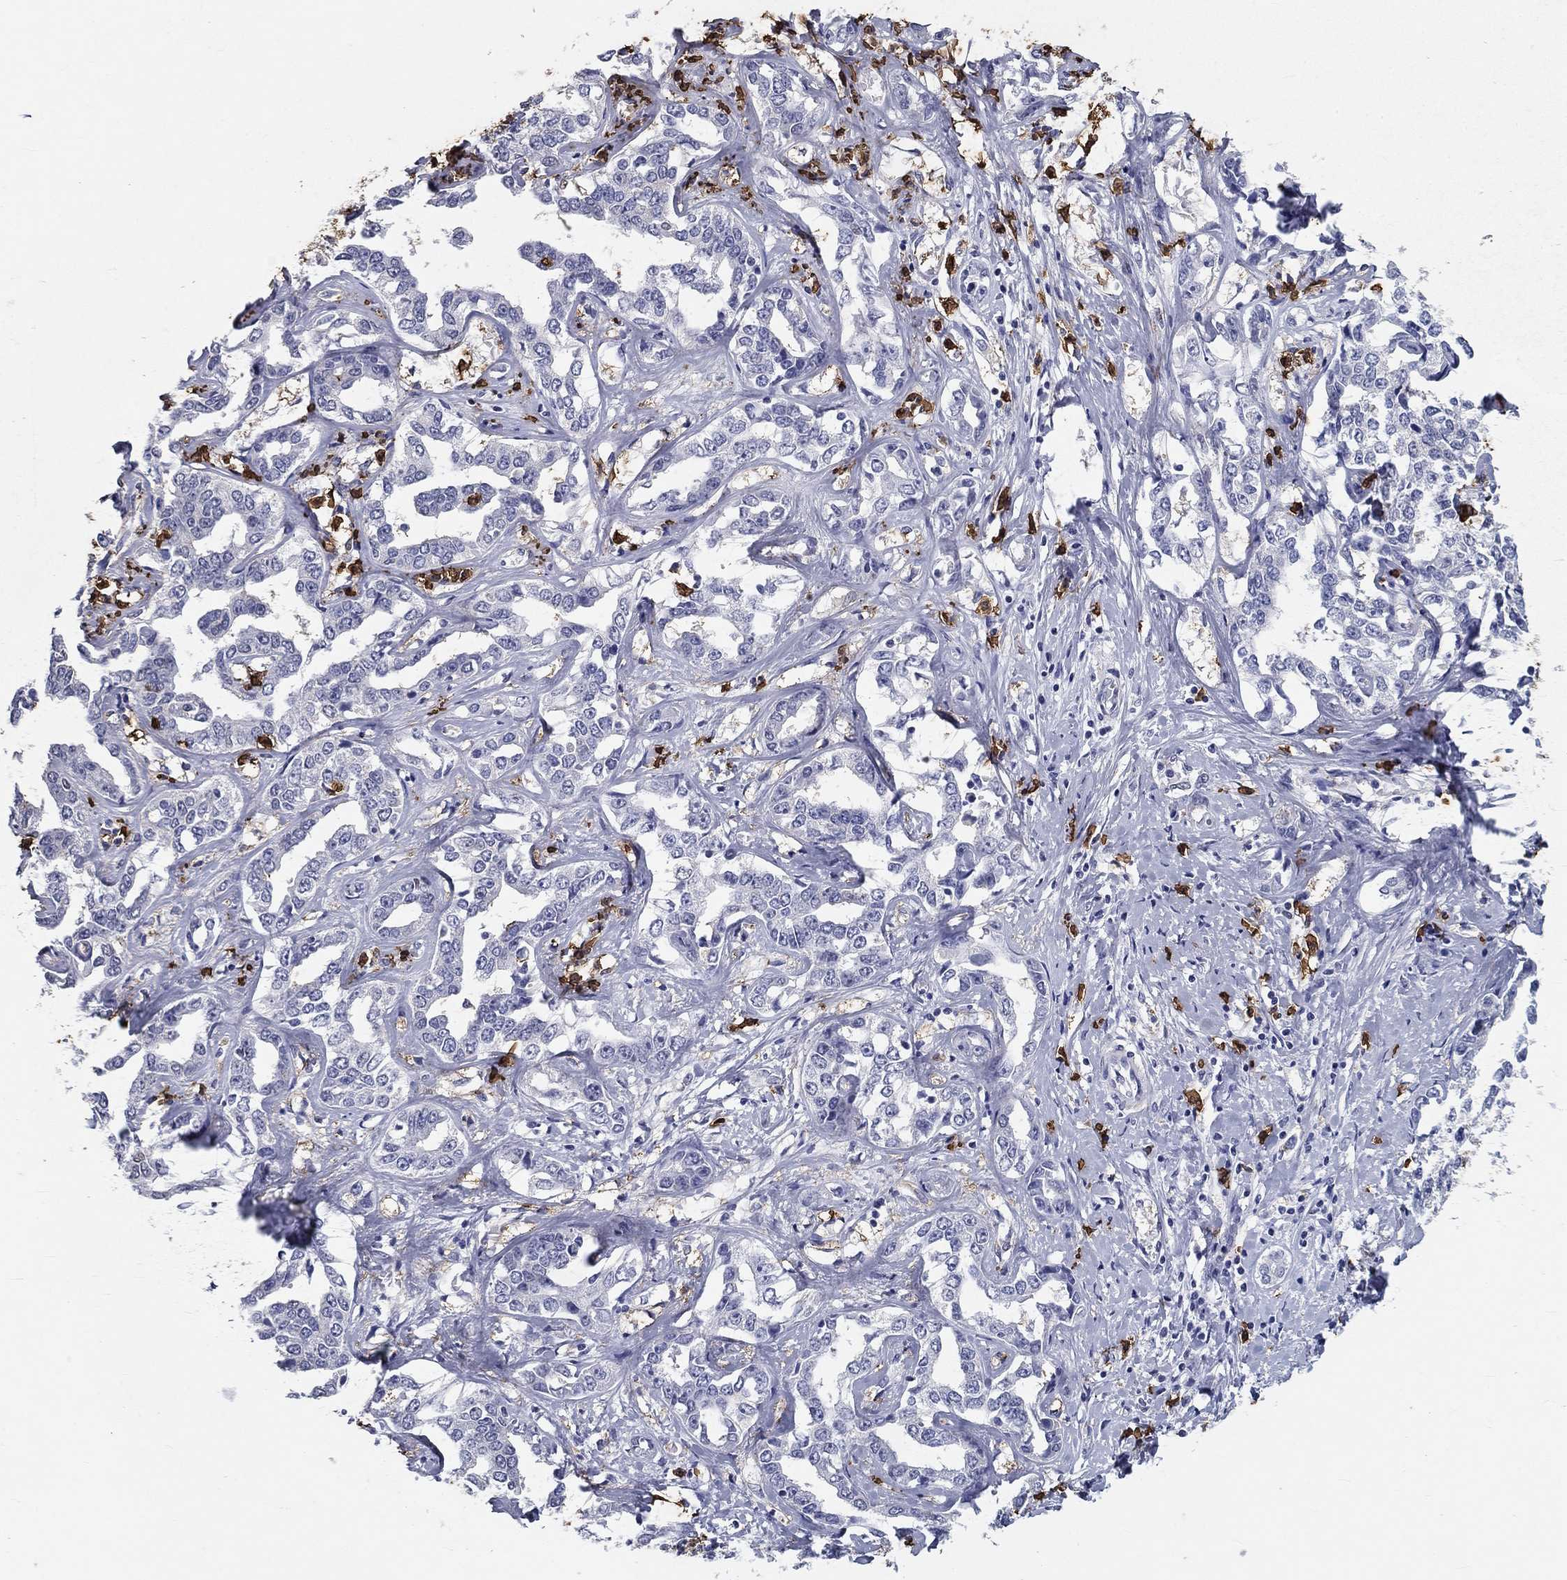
{"staining": {"intensity": "negative", "quantity": "none", "location": "none"}, "tissue": "liver cancer", "cell_type": "Tumor cells", "image_type": "cancer", "snomed": [{"axis": "morphology", "description": "Cholangiocarcinoma"}, {"axis": "topography", "description": "Liver"}], "caption": "This histopathology image is of liver cancer (cholangiocarcinoma) stained with immunohistochemistry to label a protein in brown with the nuclei are counter-stained blue. There is no positivity in tumor cells.", "gene": "IGSF8", "patient": {"sex": "male", "age": 59}}